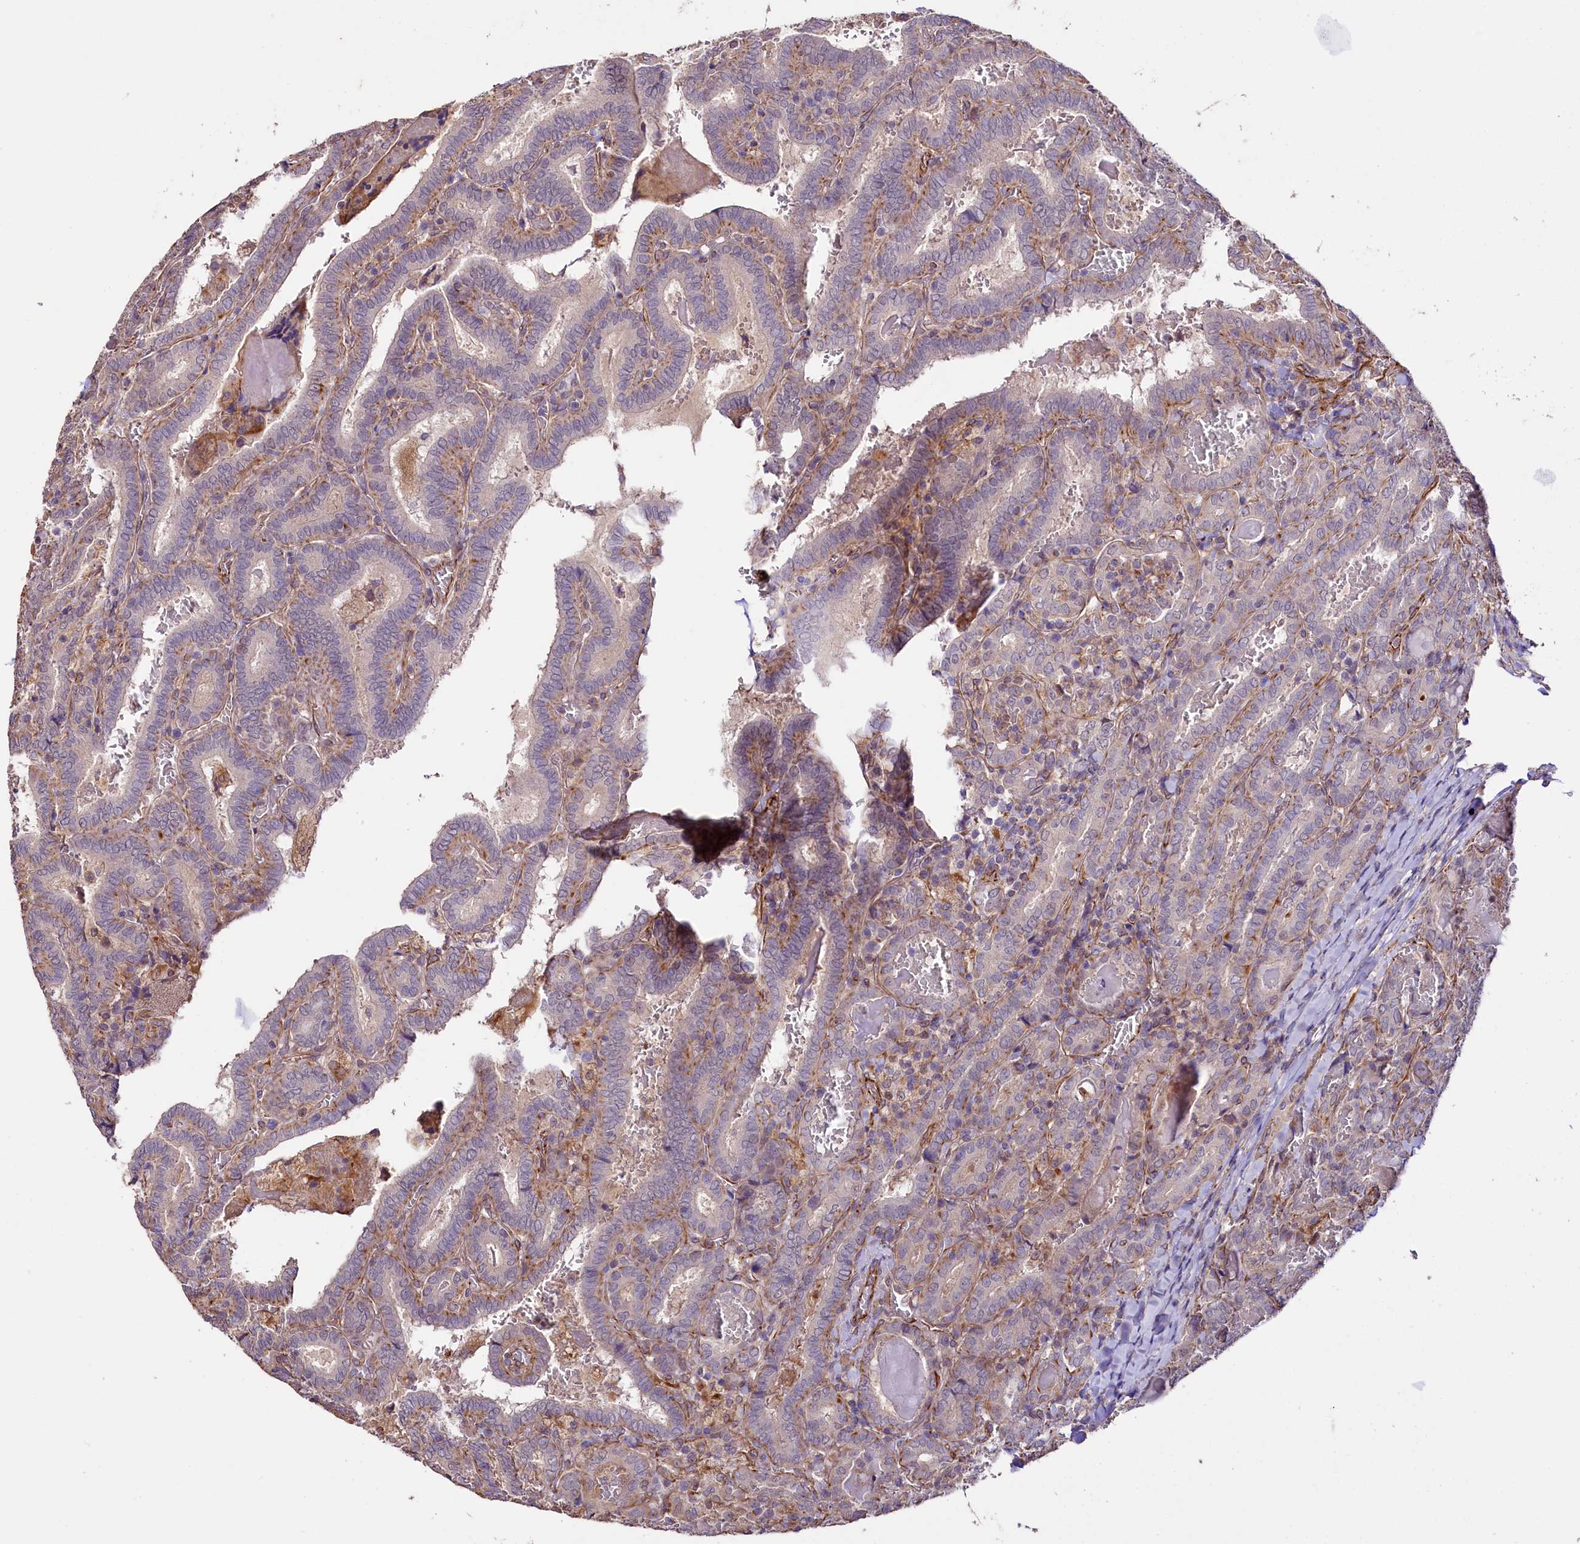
{"staining": {"intensity": "negative", "quantity": "none", "location": "none"}, "tissue": "thyroid cancer", "cell_type": "Tumor cells", "image_type": "cancer", "snomed": [{"axis": "morphology", "description": "Papillary adenocarcinoma, NOS"}, {"axis": "topography", "description": "Thyroid gland"}], "caption": "A high-resolution image shows immunohistochemistry staining of papillary adenocarcinoma (thyroid), which shows no significant staining in tumor cells.", "gene": "TTC12", "patient": {"sex": "female", "age": 72}}